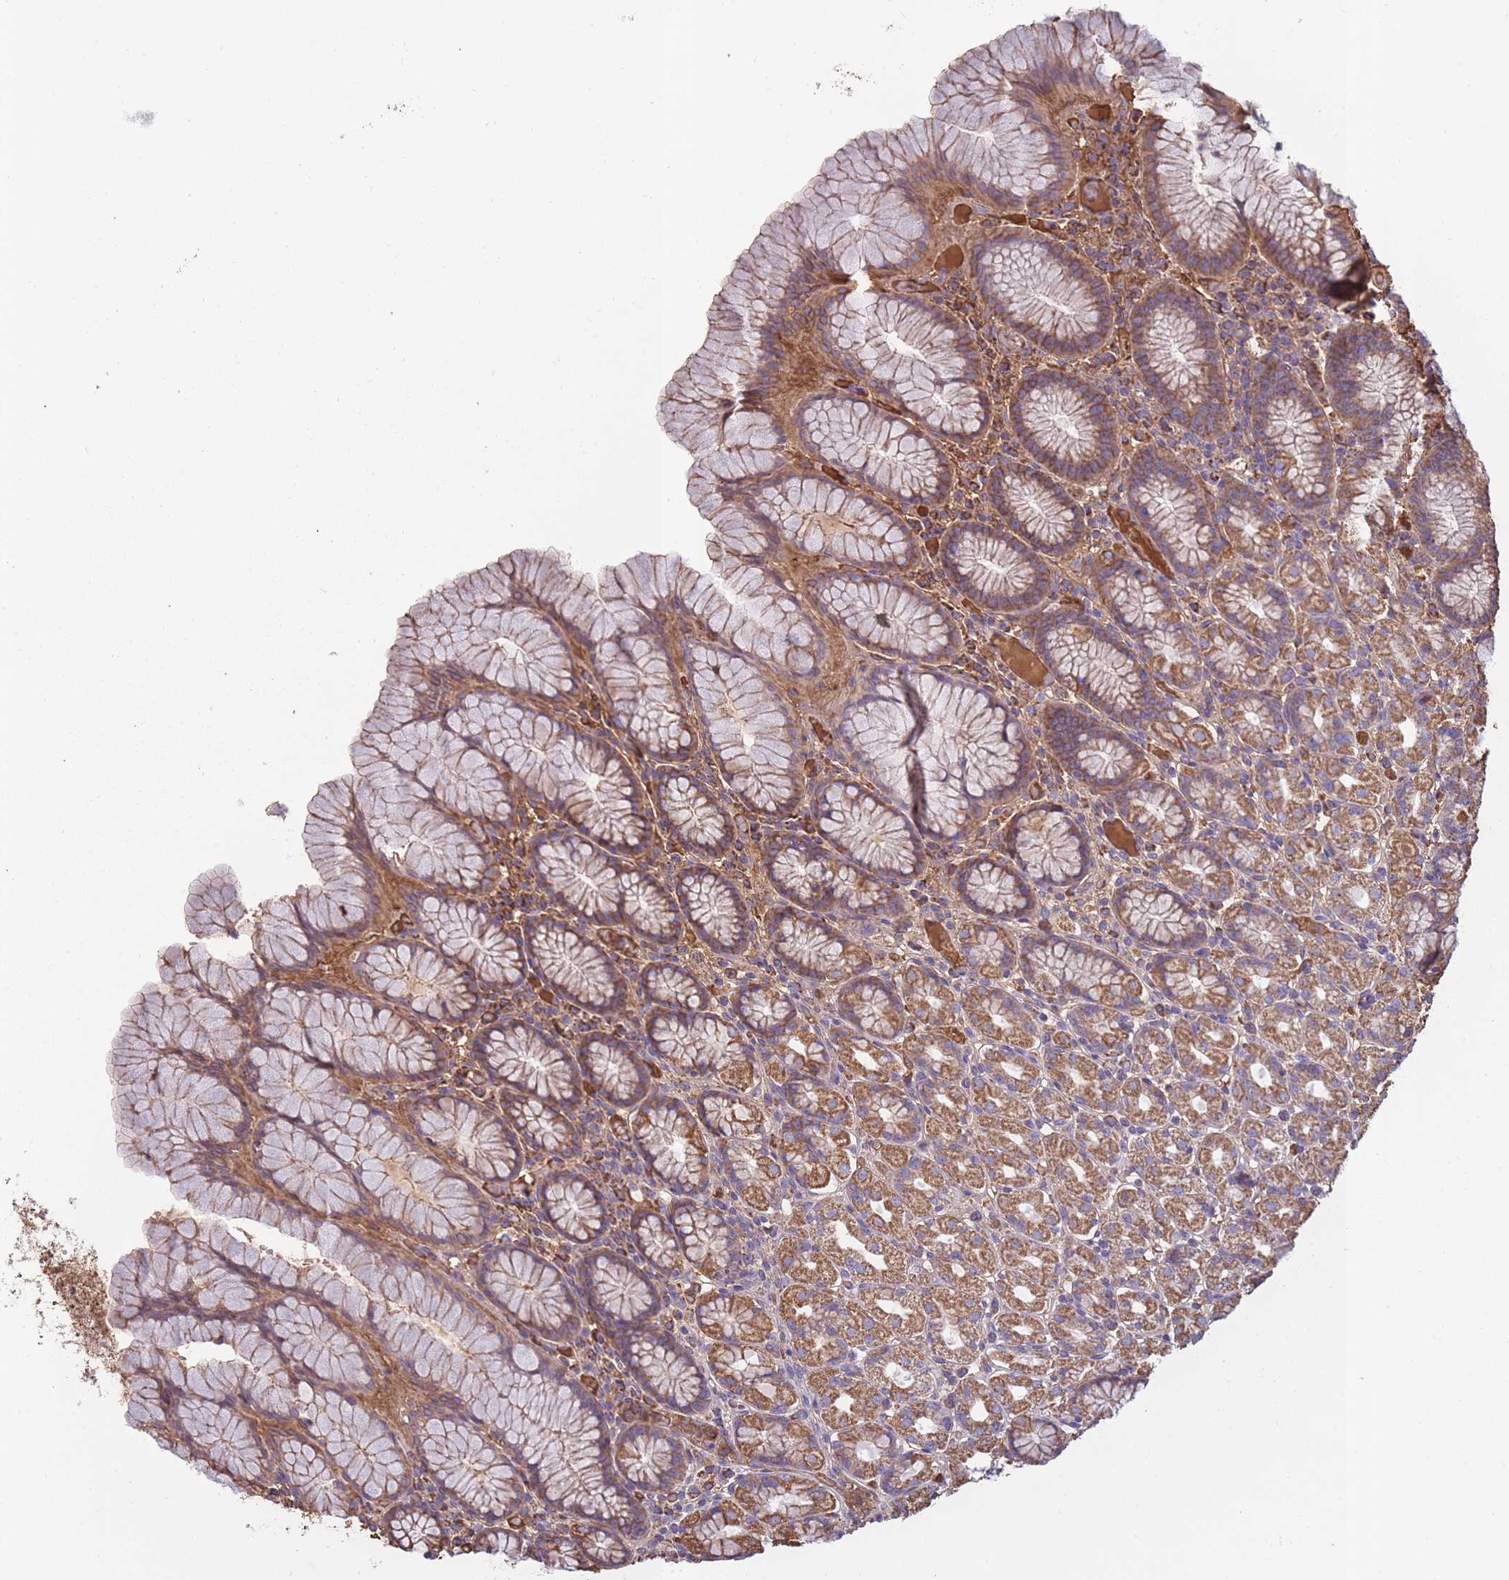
{"staining": {"intensity": "moderate", "quantity": ">75%", "location": "cytoplasmic/membranous"}, "tissue": "stomach", "cell_type": "Glandular cells", "image_type": "normal", "snomed": [{"axis": "morphology", "description": "Normal tissue, NOS"}, {"axis": "topography", "description": "Stomach, upper"}, {"axis": "topography", "description": "Stomach"}], "caption": "Protein expression analysis of unremarkable human stomach reveals moderate cytoplasmic/membranous staining in about >75% of glandular cells.", "gene": "KAT2A", "patient": {"sex": "male", "age": 62}}